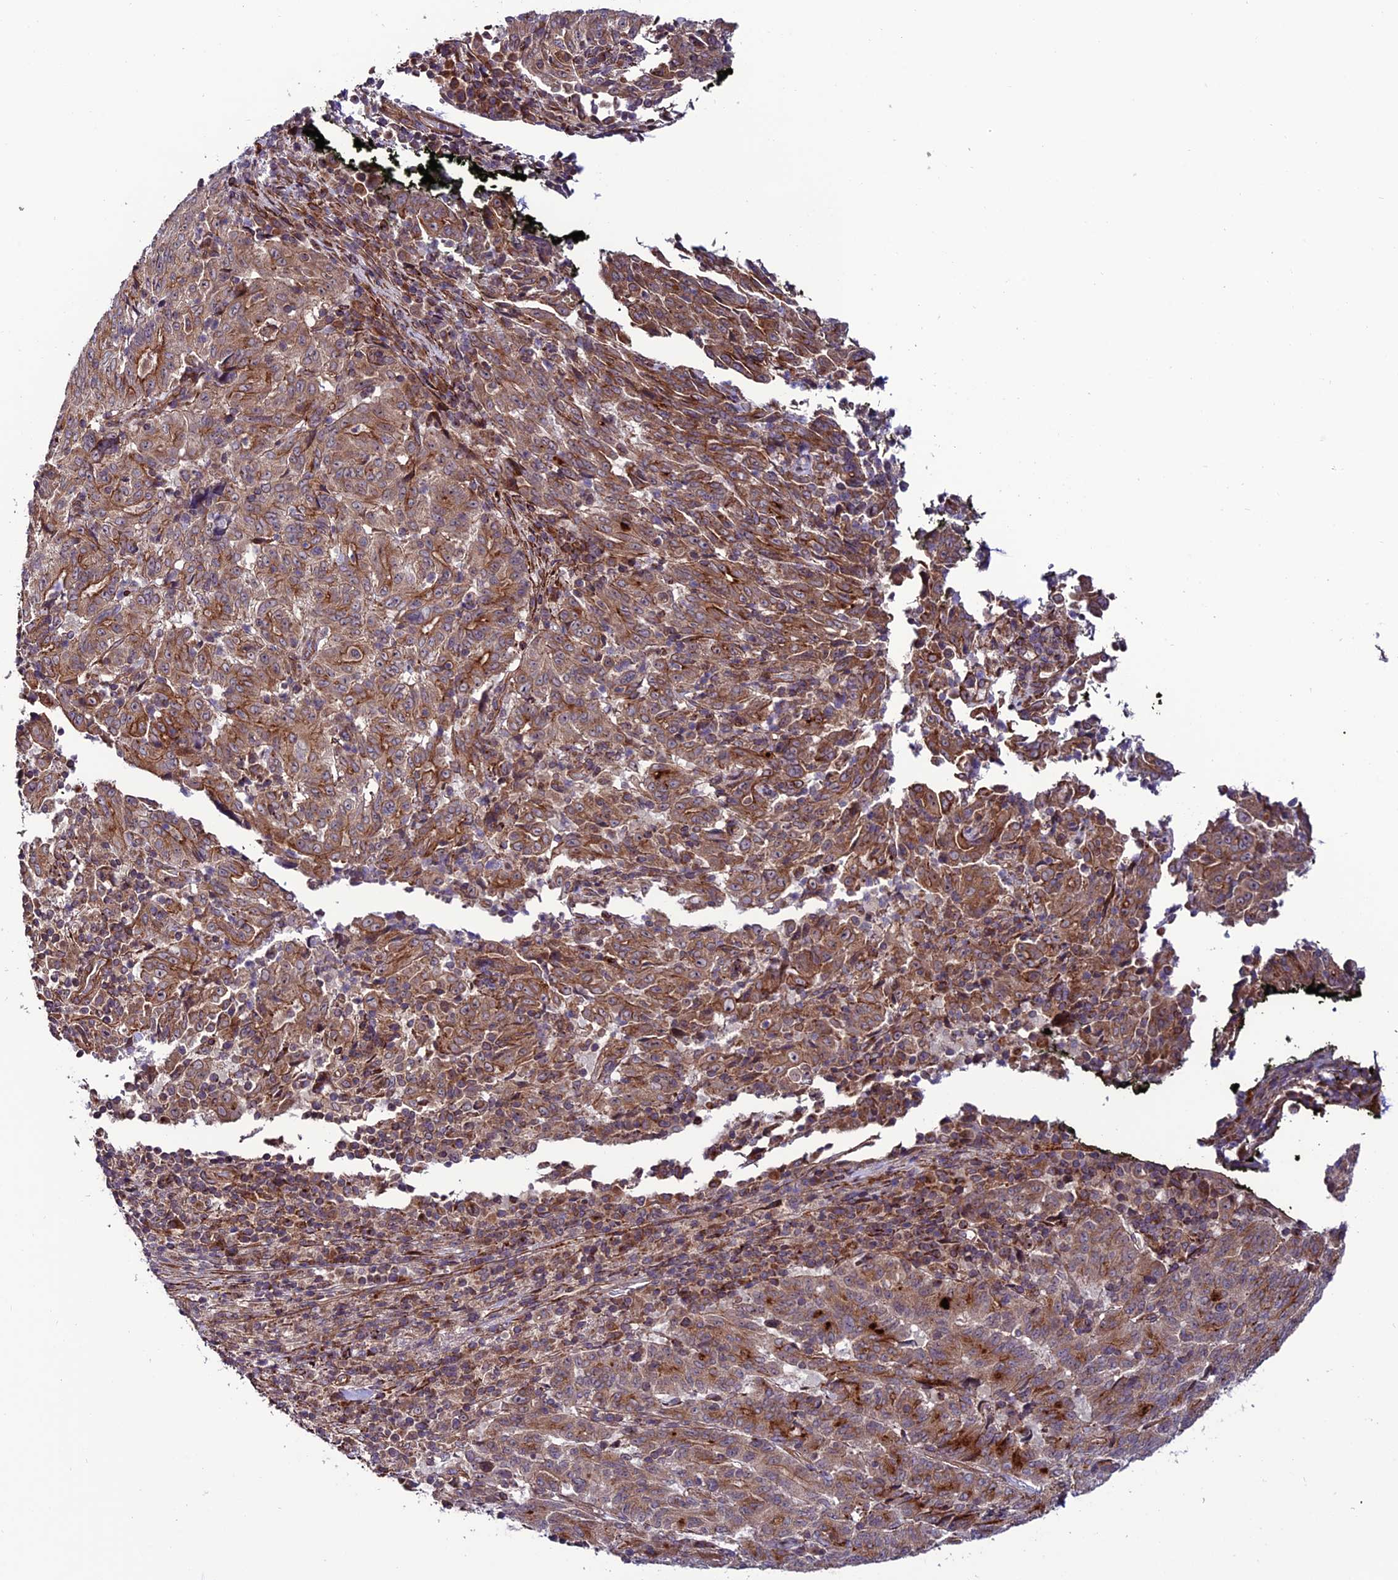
{"staining": {"intensity": "moderate", "quantity": ">75%", "location": "cytoplasmic/membranous"}, "tissue": "pancreatic cancer", "cell_type": "Tumor cells", "image_type": "cancer", "snomed": [{"axis": "morphology", "description": "Adenocarcinoma, NOS"}, {"axis": "topography", "description": "Pancreas"}], "caption": "Approximately >75% of tumor cells in human pancreatic cancer display moderate cytoplasmic/membranous protein staining as visualized by brown immunohistochemical staining.", "gene": "TNIP3", "patient": {"sex": "male", "age": 63}}